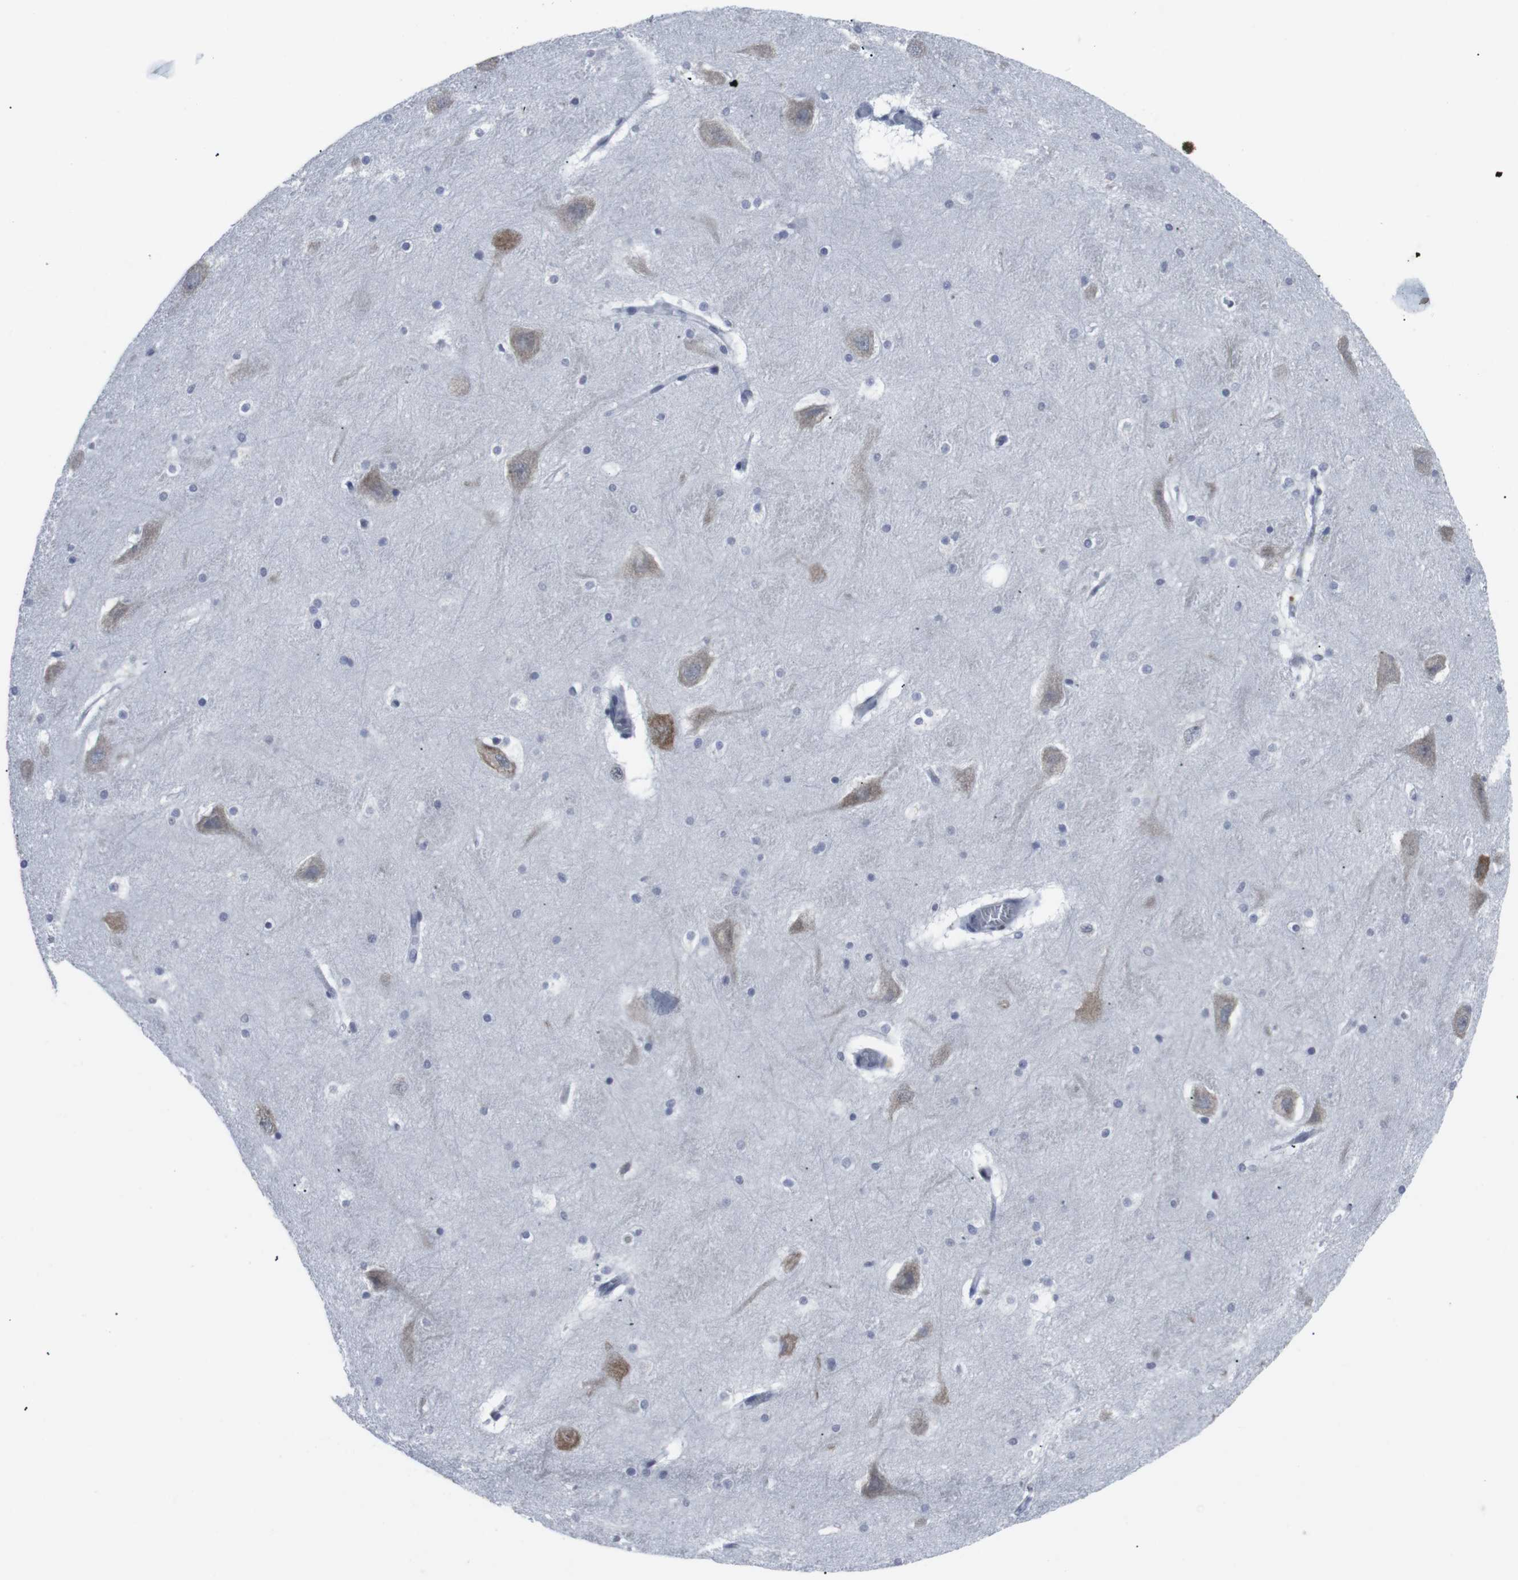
{"staining": {"intensity": "moderate", "quantity": "<25%", "location": "cytoplasmic/membranous"}, "tissue": "hippocampus", "cell_type": "Glial cells", "image_type": "normal", "snomed": [{"axis": "morphology", "description": "Normal tissue, NOS"}, {"axis": "topography", "description": "Hippocampus"}], "caption": "IHC histopathology image of benign human hippocampus stained for a protein (brown), which demonstrates low levels of moderate cytoplasmic/membranous positivity in about <25% of glial cells.", "gene": "GEMIN2", "patient": {"sex": "male", "age": 45}}